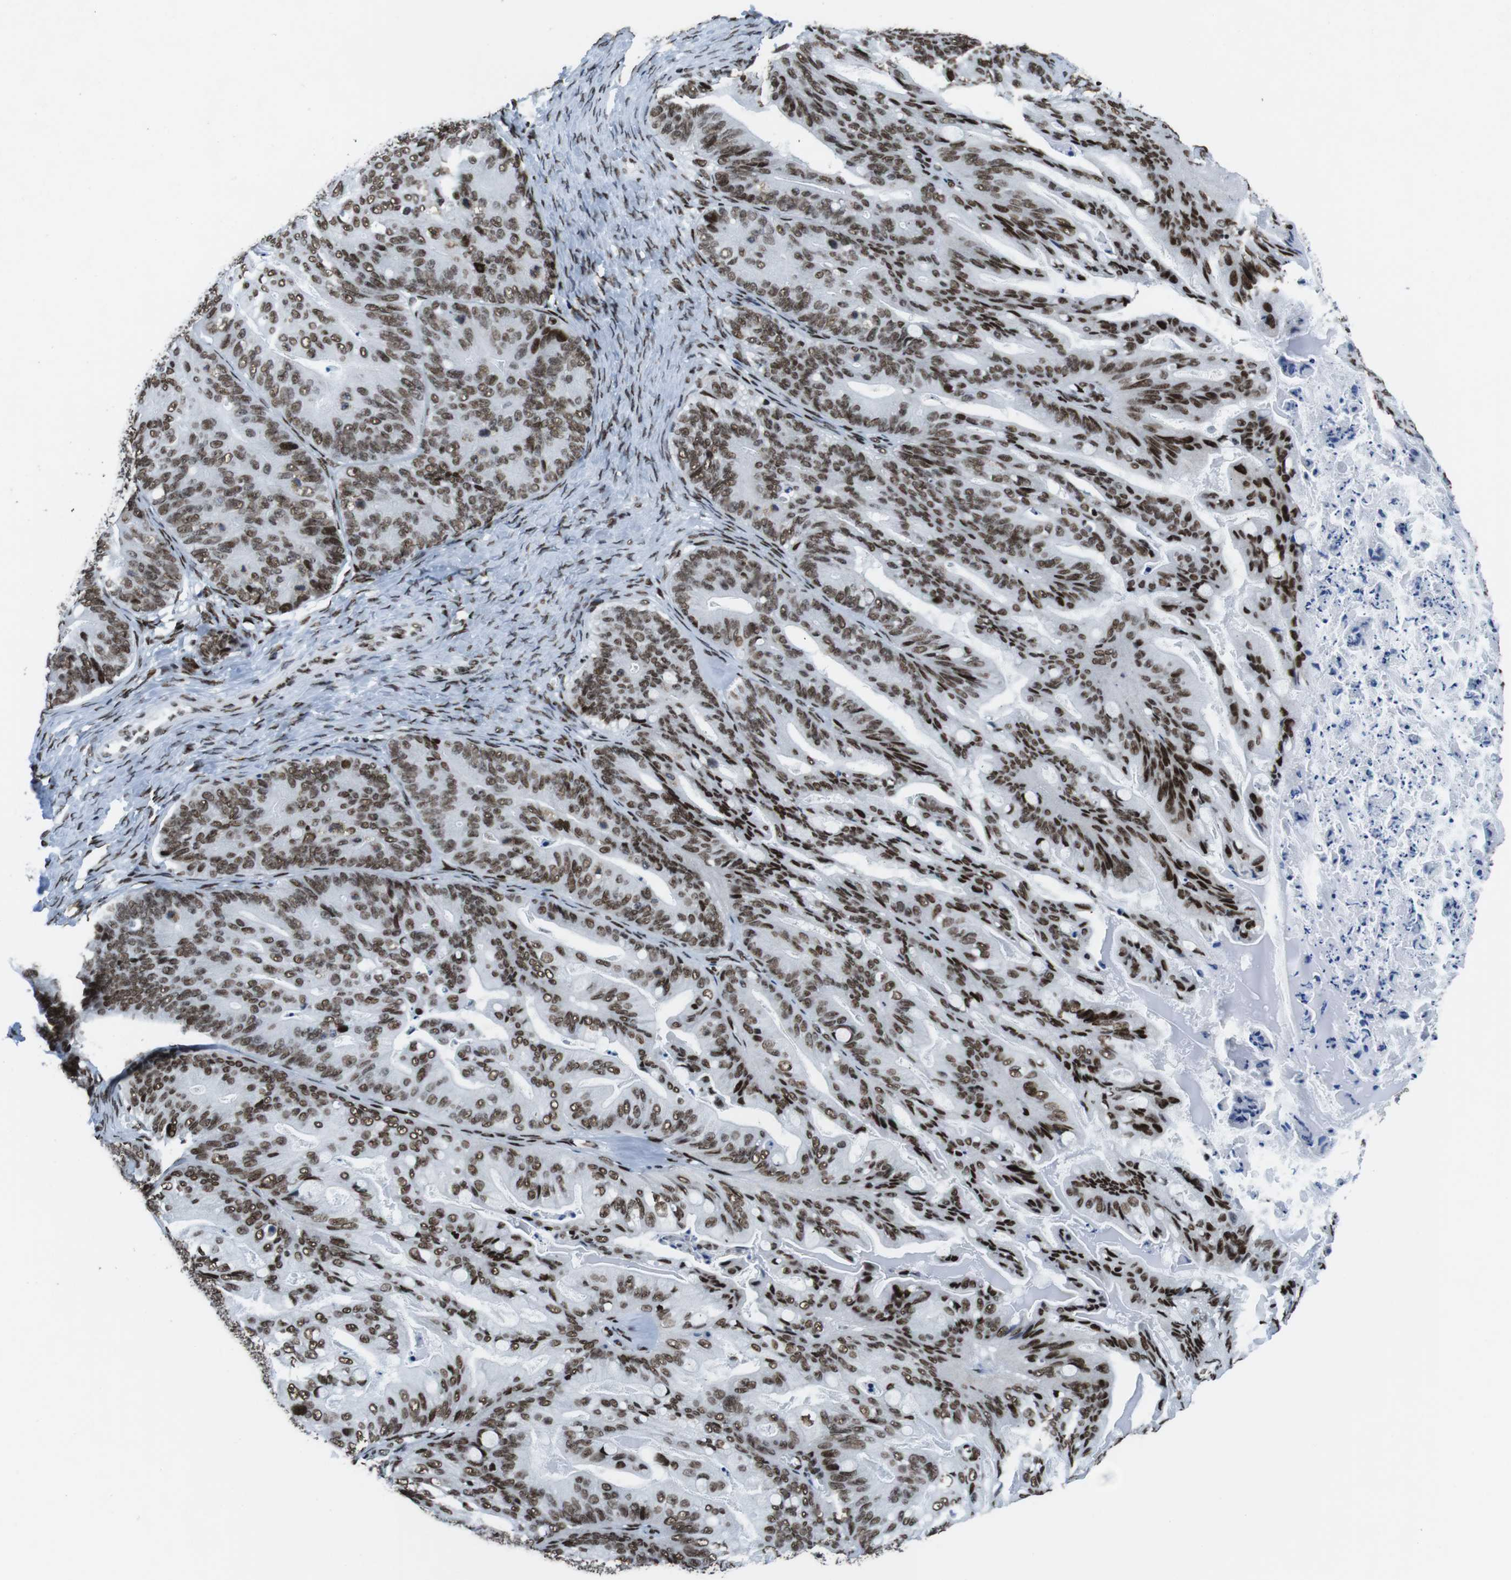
{"staining": {"intensity": "strong", "quantity": ">75%", "location": "nuclear"}, "tissue": "ovarian cancer", "cell_type": "Tumor cells", "image_type": "cancer", "snomed": [{"axis": "morphology", "description": "Cystadenocarcinoma, mucinous, NOS"}, {"axis": "topography", "description": "Ovary"}], "caption": "About >75% of tumor cells in human ovarian cancer (mucinous cystadenocarcinoma) show strong nuclear protein staining as visualized by brown immunohistochemical staining.", "gene": "CITED2", "patient": {"sex": "female", "age": 37}}